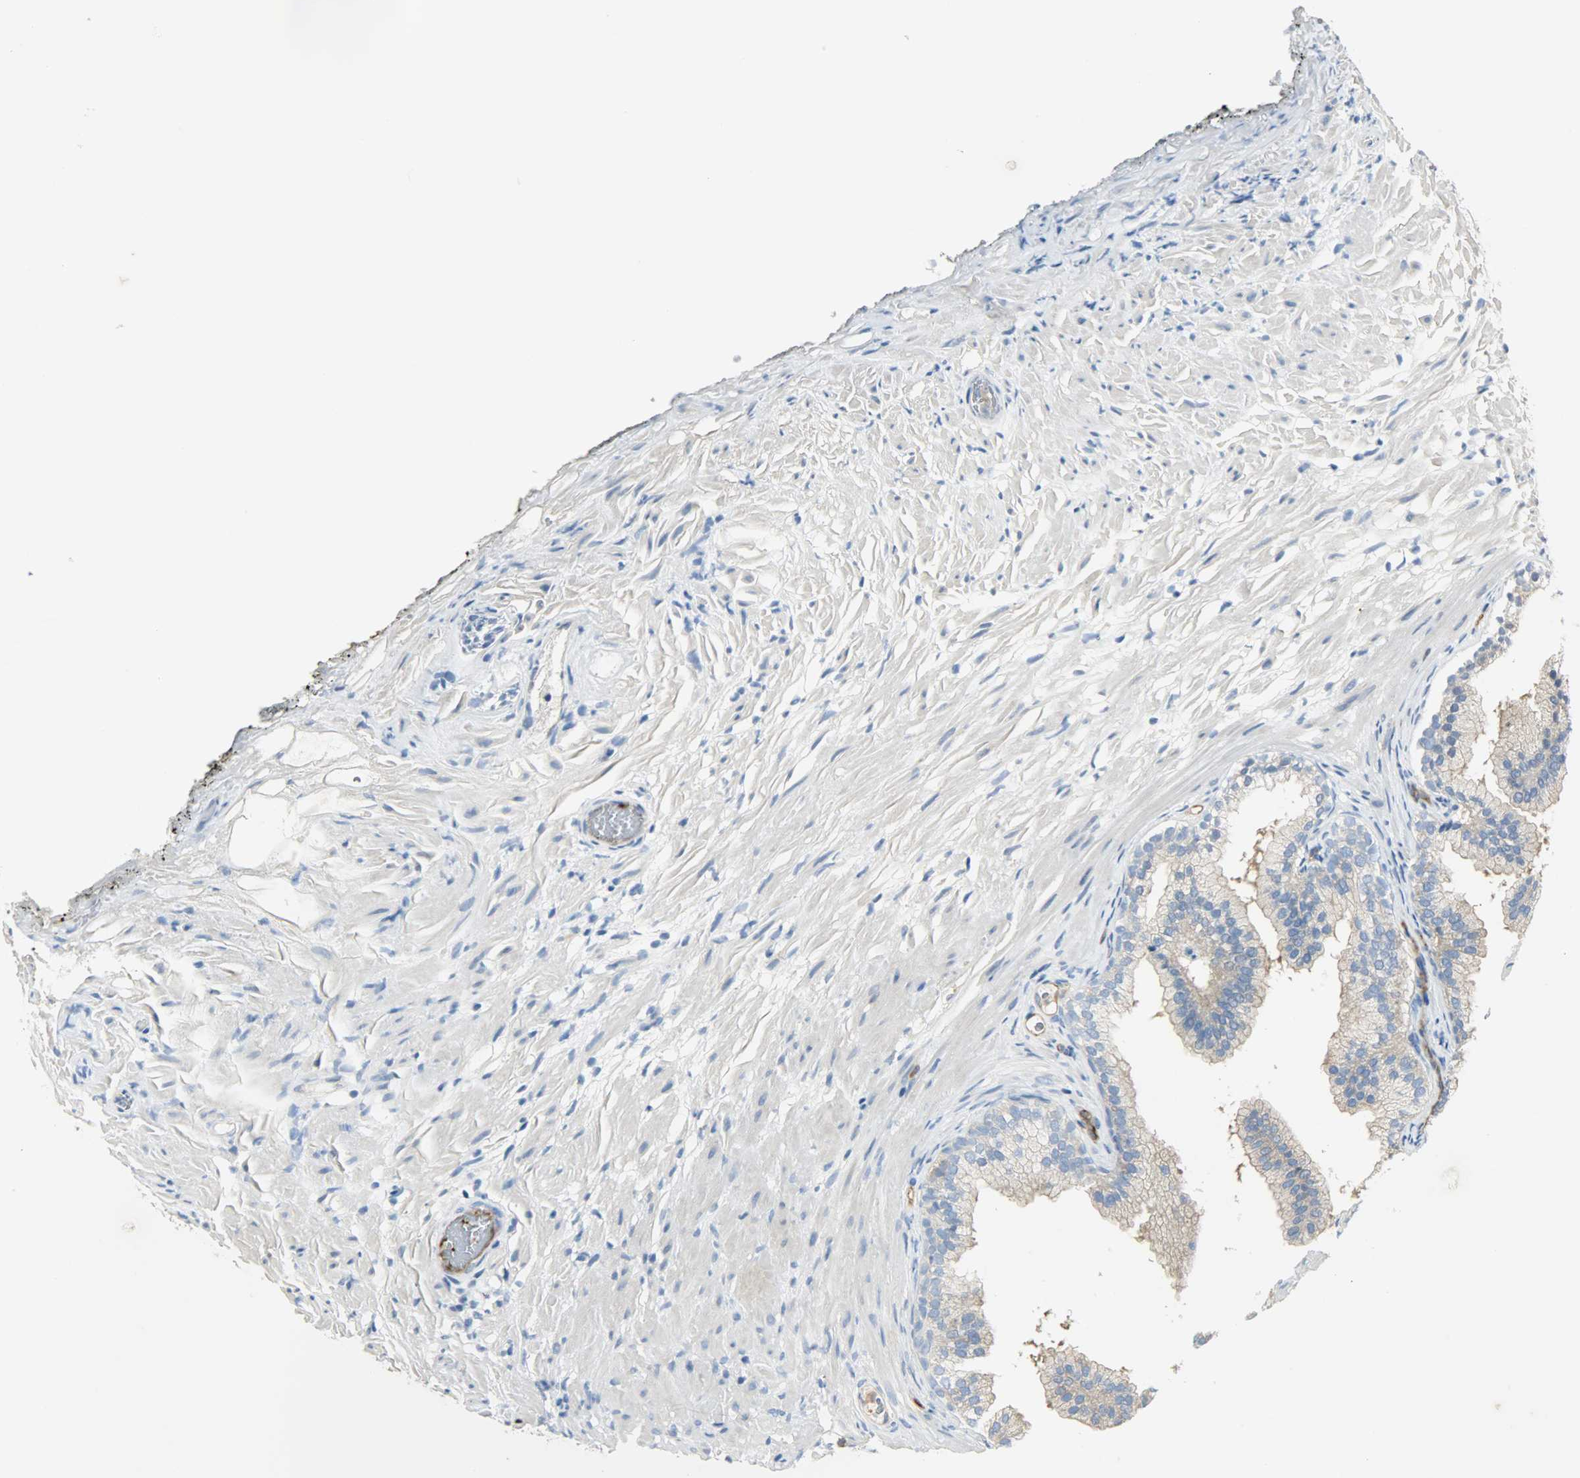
{"staining": {"intensity": "weak", "quantity": ">75%", "location": "cytoplasmic/membranous"}, "tissue": "prostate", "cell_type": "Glandular cells", "image_type": "normal", "snomed": [{"axis": "morphology", "description": "Normal tissue, NOS"}, {"axis": "topography", "description": "Prostate"}], "caption": "Protein expression analysis of unremarkable human prostate reveals weak cytoplasmic/membranous positivity in approximately >75% of glandular cells. (IHC, brightfield microscopy, high magnification).", "gene": "WARS1", "patient": {"sex": "male", "age": 76}}